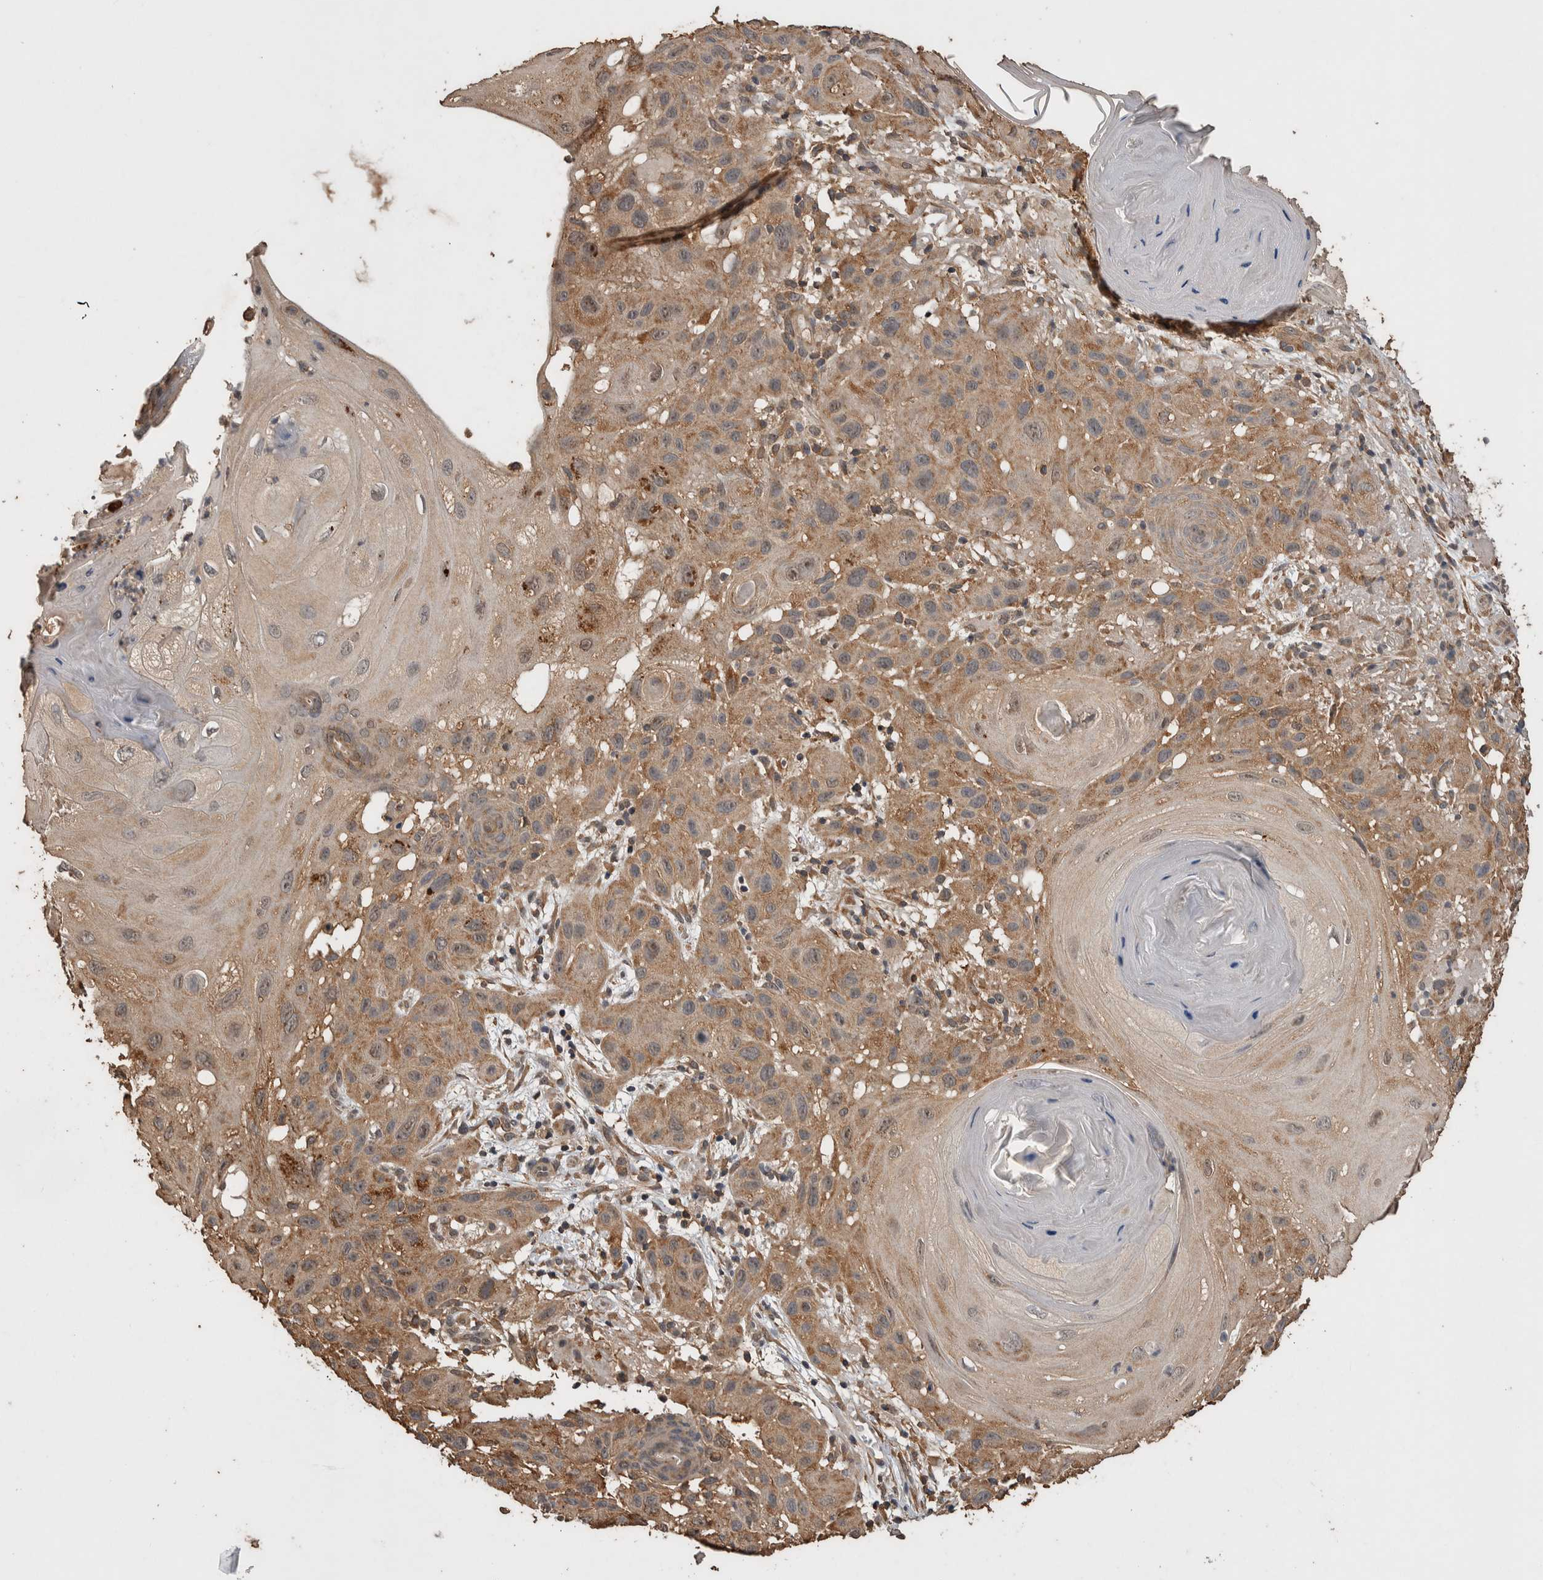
{"staining": {"intensity": "moderate", "quantity": ">75%", "location": "cytoplasmic/membranous,nuclear"}, "tissue": "skin cancer", "cell_type": "Tumor cells", "image_type": "cancer", "snomed": [{"axis": "morphology", "description": "Squamous cell carcinoma, NOS"}, {"axis": "topography", "description": "Skin"}], "caption": "A micrograph showing moderate cytoplasmic/membranous and nuclear expression in about >75% of tumor cells in skin squamous cell carcinoma, as visualized by brown immunohistochemical staining.", "gene": "DVL2", "patient": {"sex": "female", "age": 96}}